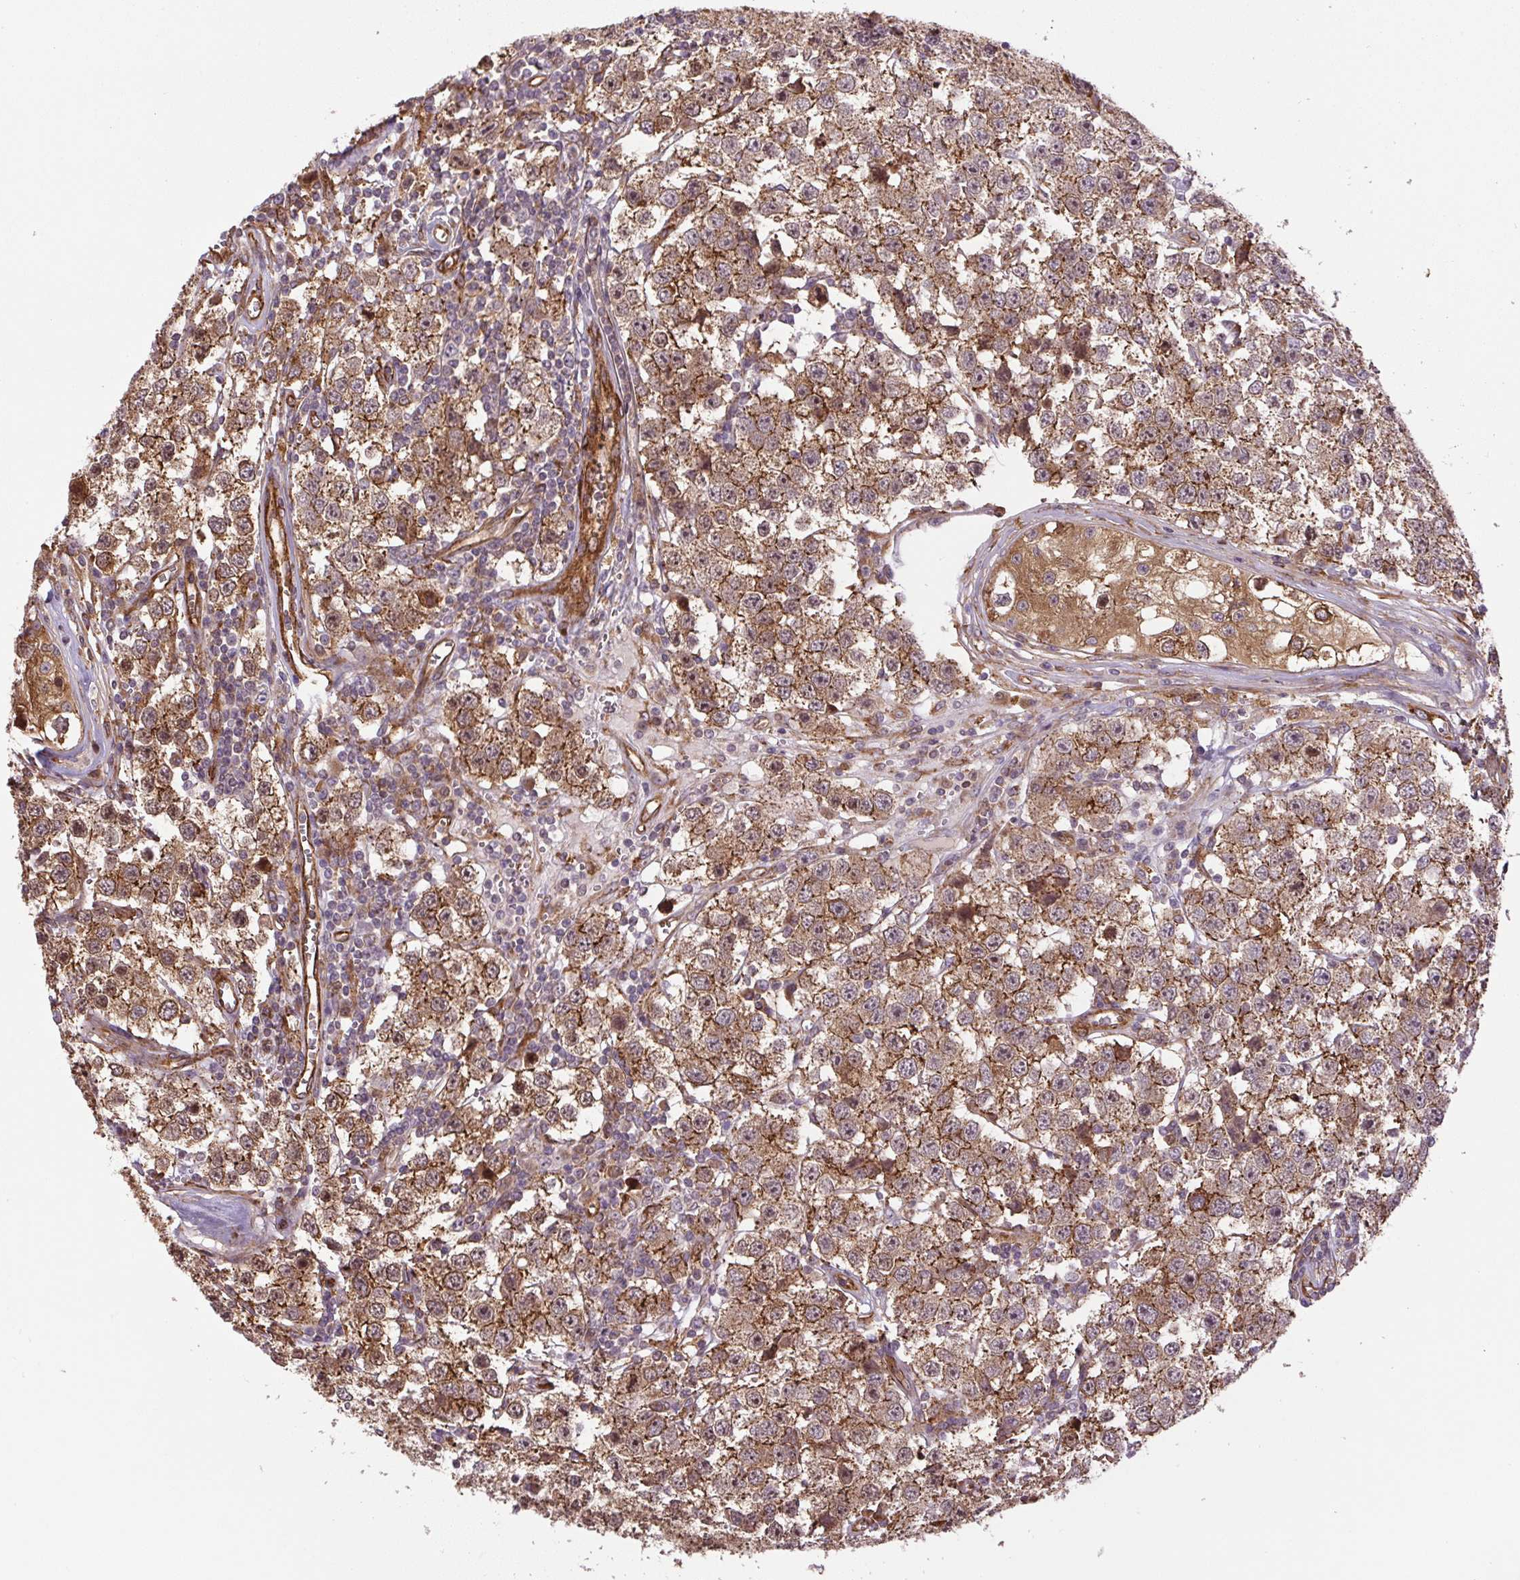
{"staining": {"intensity": "moderate", "quantity": ">75%", "location": "cytoplasmic/membranous"}, "tissue": "testis cancer", "cell_type": "Tumor cells", "image_type": "cancer", "snomed": [{"axis": "morphology", "description": "Seminoma, NOS"}, {"axis": "topography", "description": "Testis"}], "caption": "Testis cancer (seminoma) stained for a protein (brown) reveals moderate cytoplasmic/membranous positive staining in about >75% of tumor cells.", "gene": "SEPTIN10", "patient": {"sex": "male", "age": 34}}